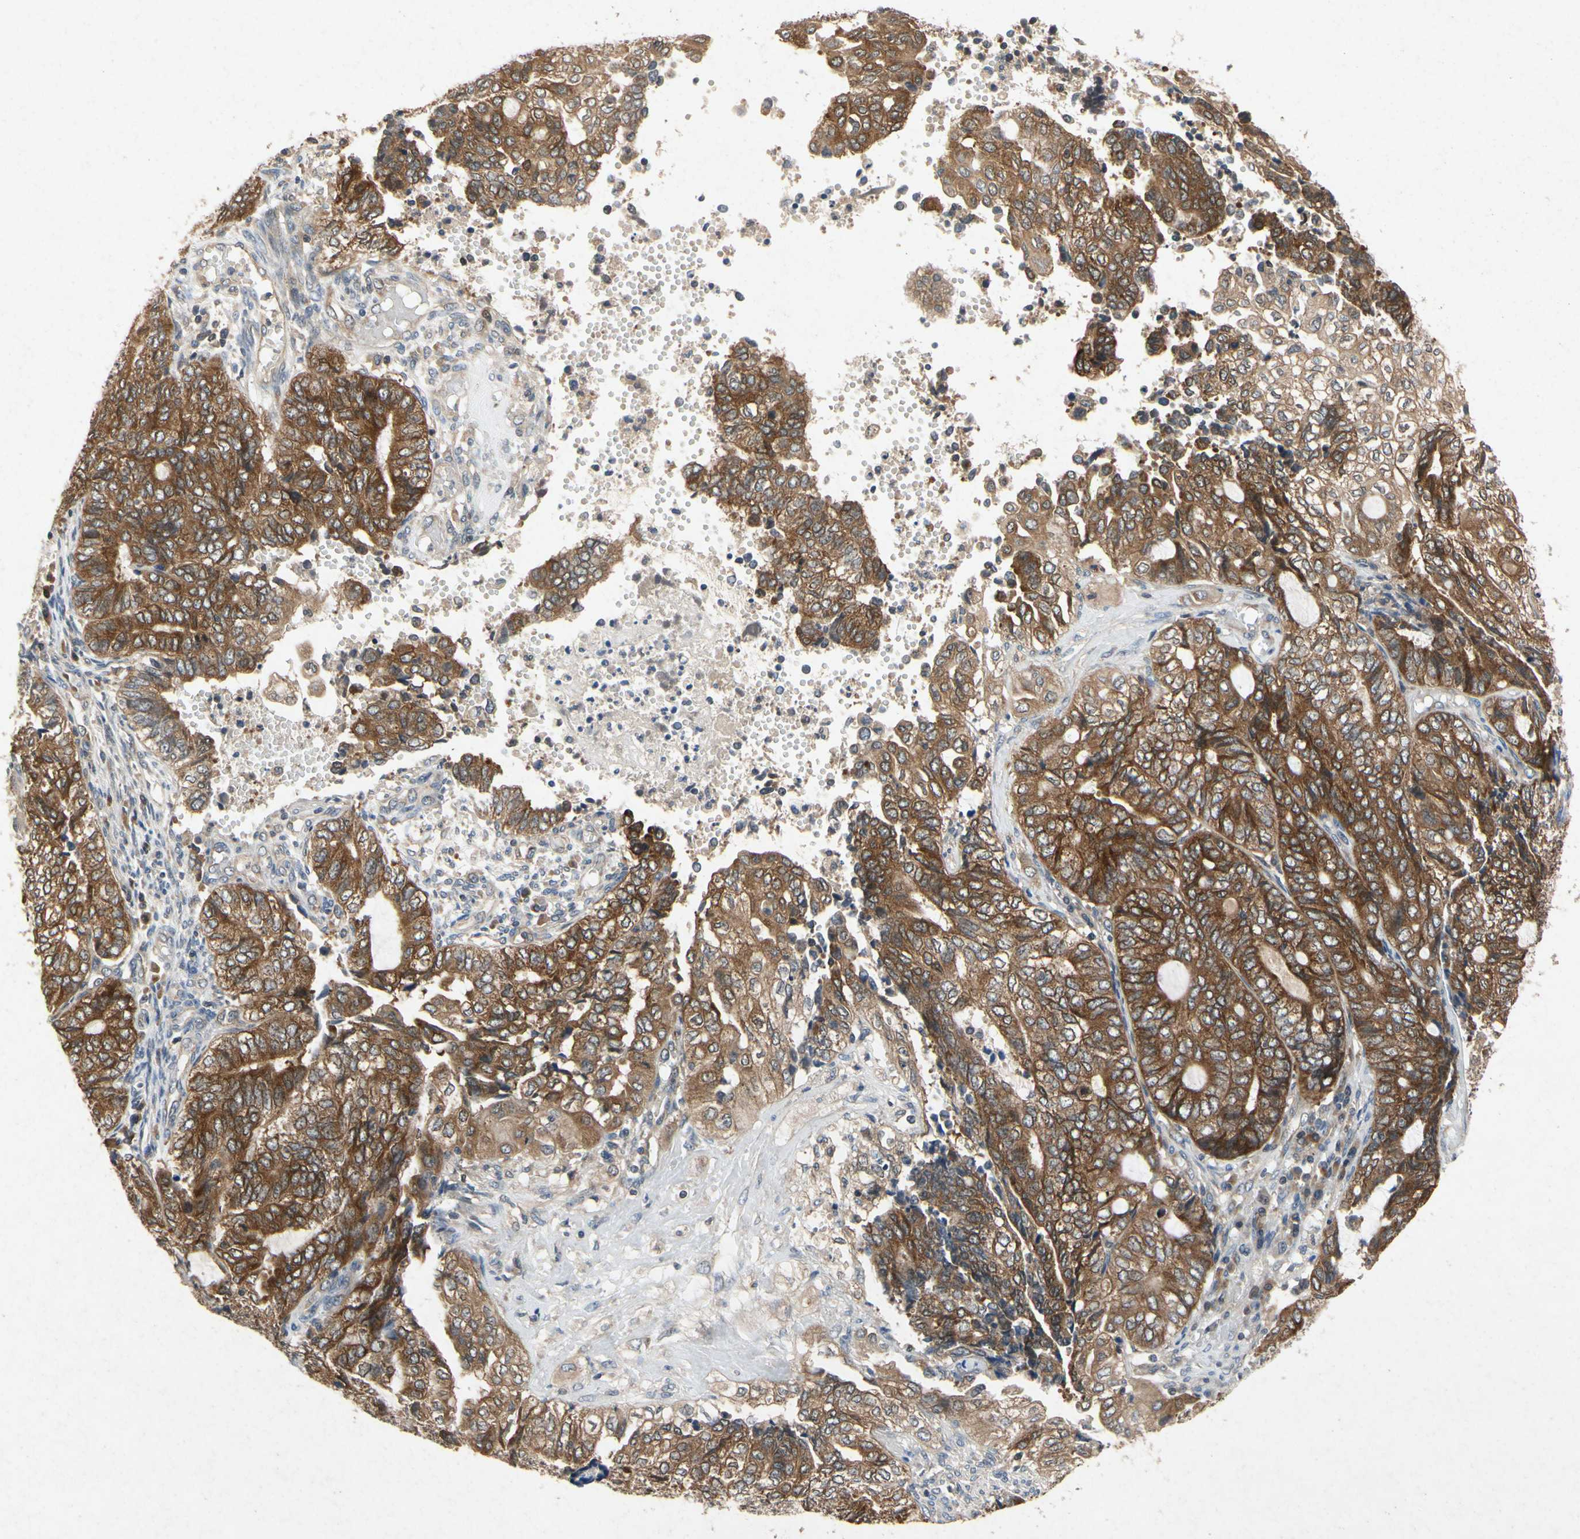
{"staining": {"intensity": "strong", "quantity": ">75%", "location": "cytoplasmic/membranous"}, "tissue": "endometrial cancer", "cell_type": "Tumor cells", "image_type": "cancer", "snomed": [{"axis": "morphology", "description": "Adenocarcinoma, NOS"}, {"axis": "topography", "description": "Uterus"}, {"axis": "topography", "description": "Endometrium"}], "caption": "Approximately >75% of tumor cells in human adenocarcinoma (endometrial) exhibit strong cytoplasmic/membranous protein expression as visualized by brown immunohistochemical staining.", "gene": "RPS6KA1", "patient": {"sex": "female", "age": 70}}